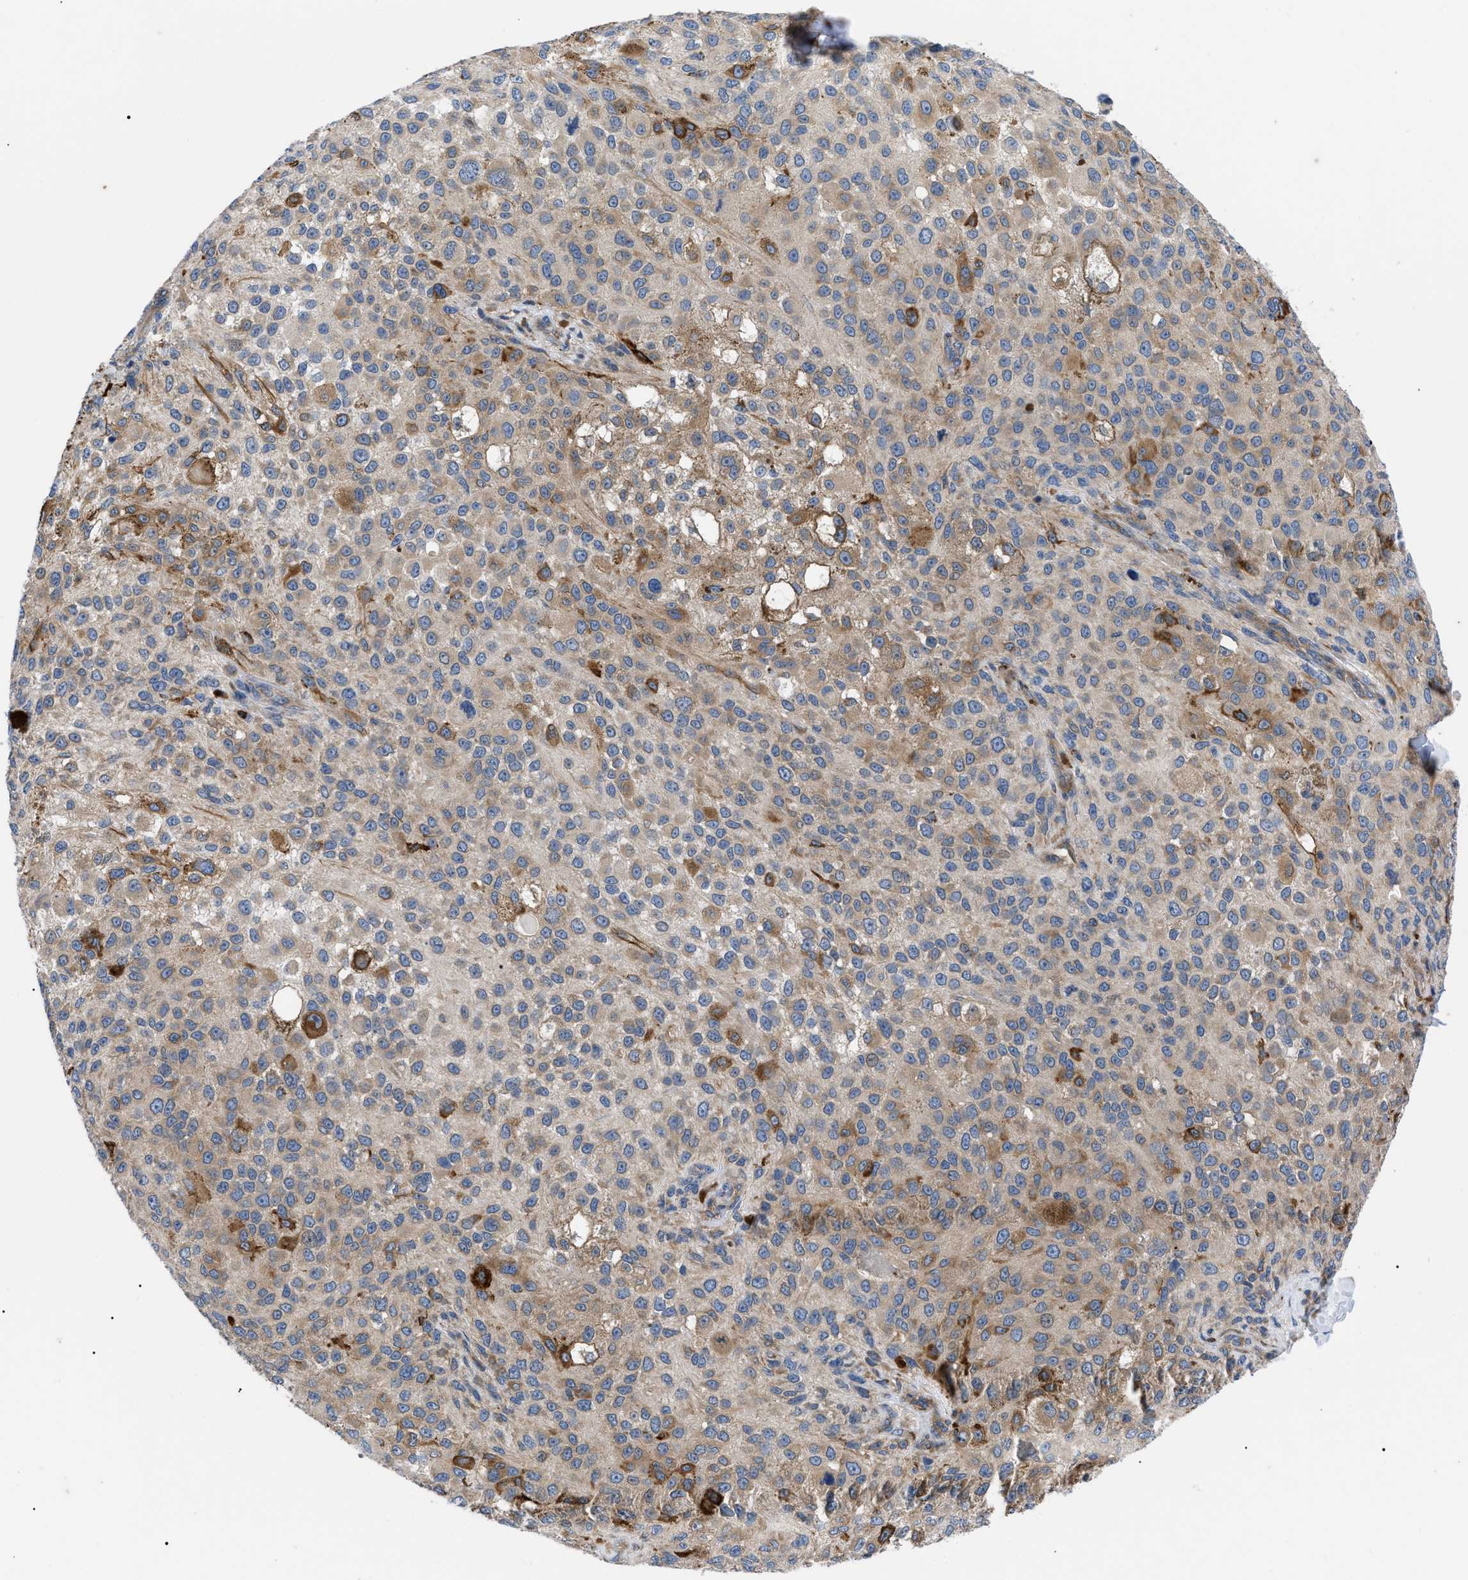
{"staining": {"intensity": "moderate", "quantity": "<25%", "location": "cytoplasmic/membranous"}, "tissue": "melanoma", "cell_type": "Tumor cells", "image_type": "cancer", "snomed": [{"axis": "morphology", "description": "Necrosis, NOS"}, {"axis": "morphology", "description": "Malignant melanoma, NOS"}, {"axis": "topography", "description": "Skin"}], "caption": "Protein analysis of melanoma tissue displays moderate cytoplasmic/membranous positivity in about <25% of tumor cells.", "gene": "HSPB8", "patient": {"sex": "female", "age": 87}}